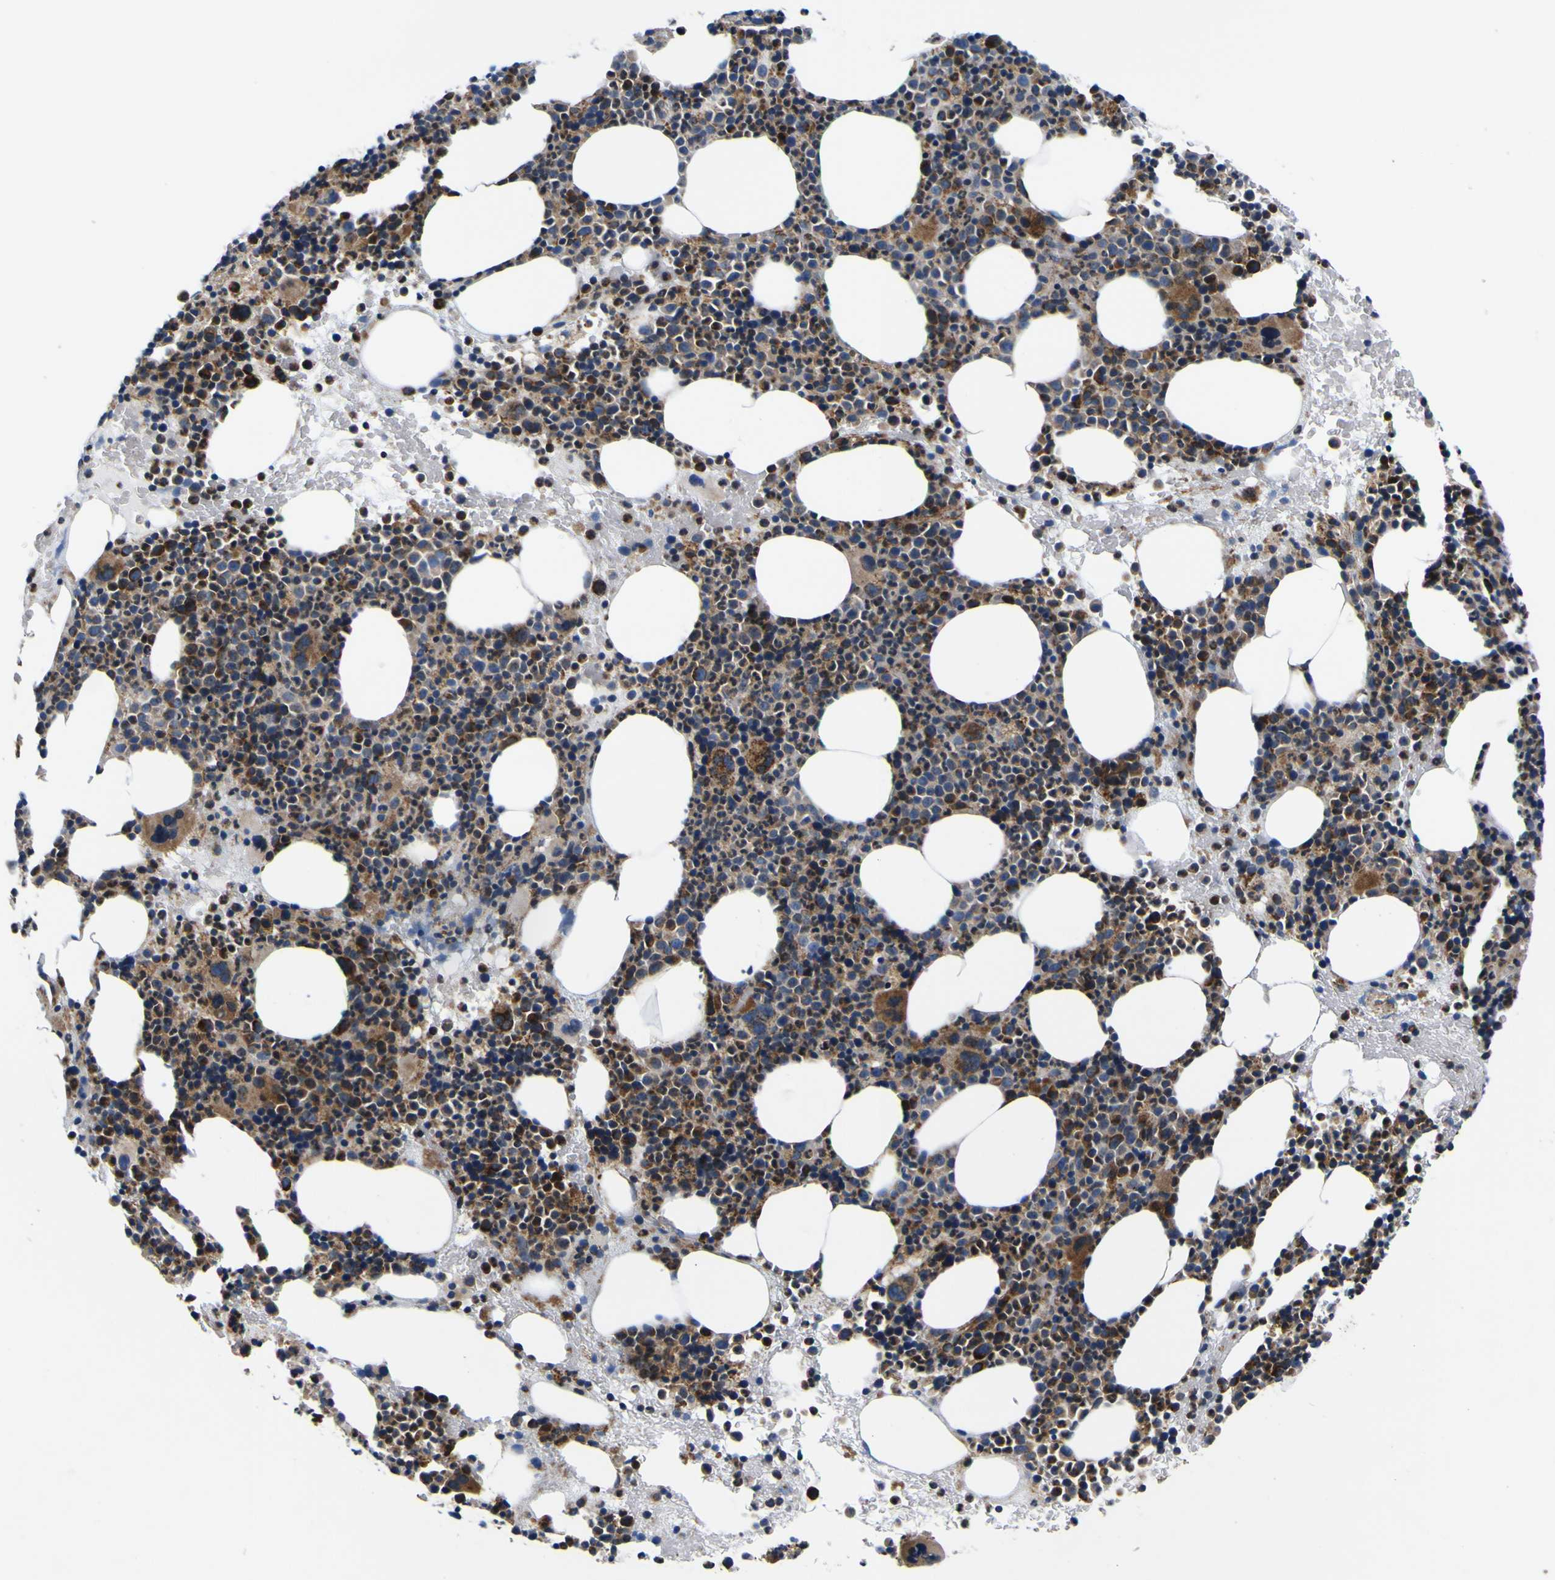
{"staining": {"intensity": "strong", "quantity": ">75%", "location": "cytoplasmic/membranous"}, "tissue": "bone marrow", "cell_type": "Hematopoietic cells", "image_type": "normal", "snomed": [{"axis": "morphology", "description": "Normal tissue, NOS"}, {"axis": "morphology", "description": "Inflammation, NOS"}, {"axis": "topography", "description": "Bone marrow"}], "caption": "Strong cytoplasmic/membranous protein expression is identified in approximately >75% of hematopoietic cells in bone marrow. (DAB (3,3'-diaminobenzidine) IHC with brightfield microscopy, high magnification).", "gene": "PTRH2", "patient": {"sex": "male", "age": 73}}